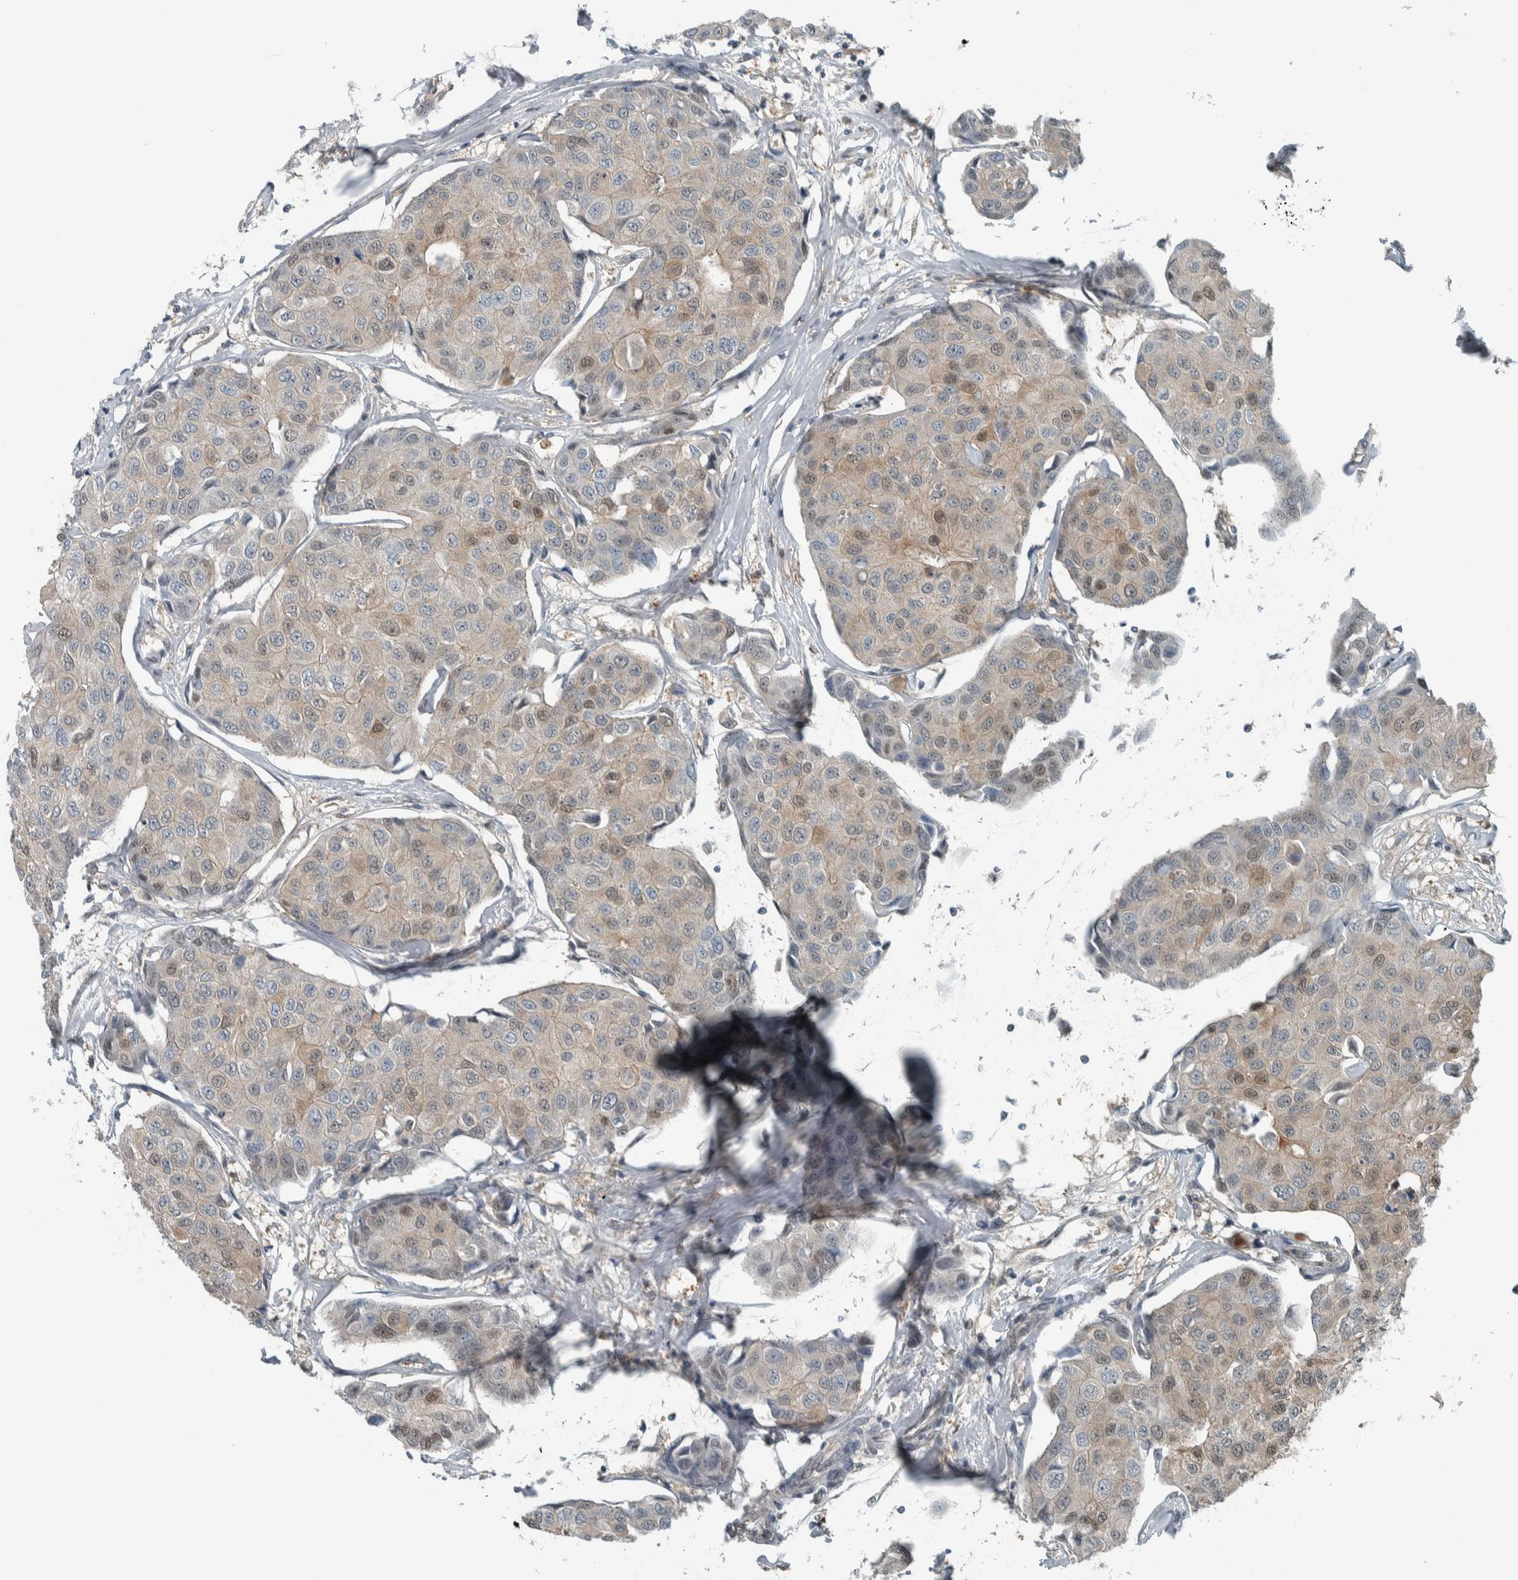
{"staining": {"intensity": "weak", "quantity": "25%-75%", "location": "cytoplasmic/membranous,nuclear"}, "tissue": "breast cancer", "cell_type": "Tumor cells", "image_type": "cancer", "snomed": [{"axis": "morphology", "description": "Duct carcinoma"}, {"axis": "topography", "description": "Breast"}], "caption": "A brown stain highlights weak cytoplasmic/membranous and nuclear staining of a protein in human breast infiltrating ductal carcinoma tumor cells.", "gene": "ALAD", "patient": {"sex": "female", "age": 80}}